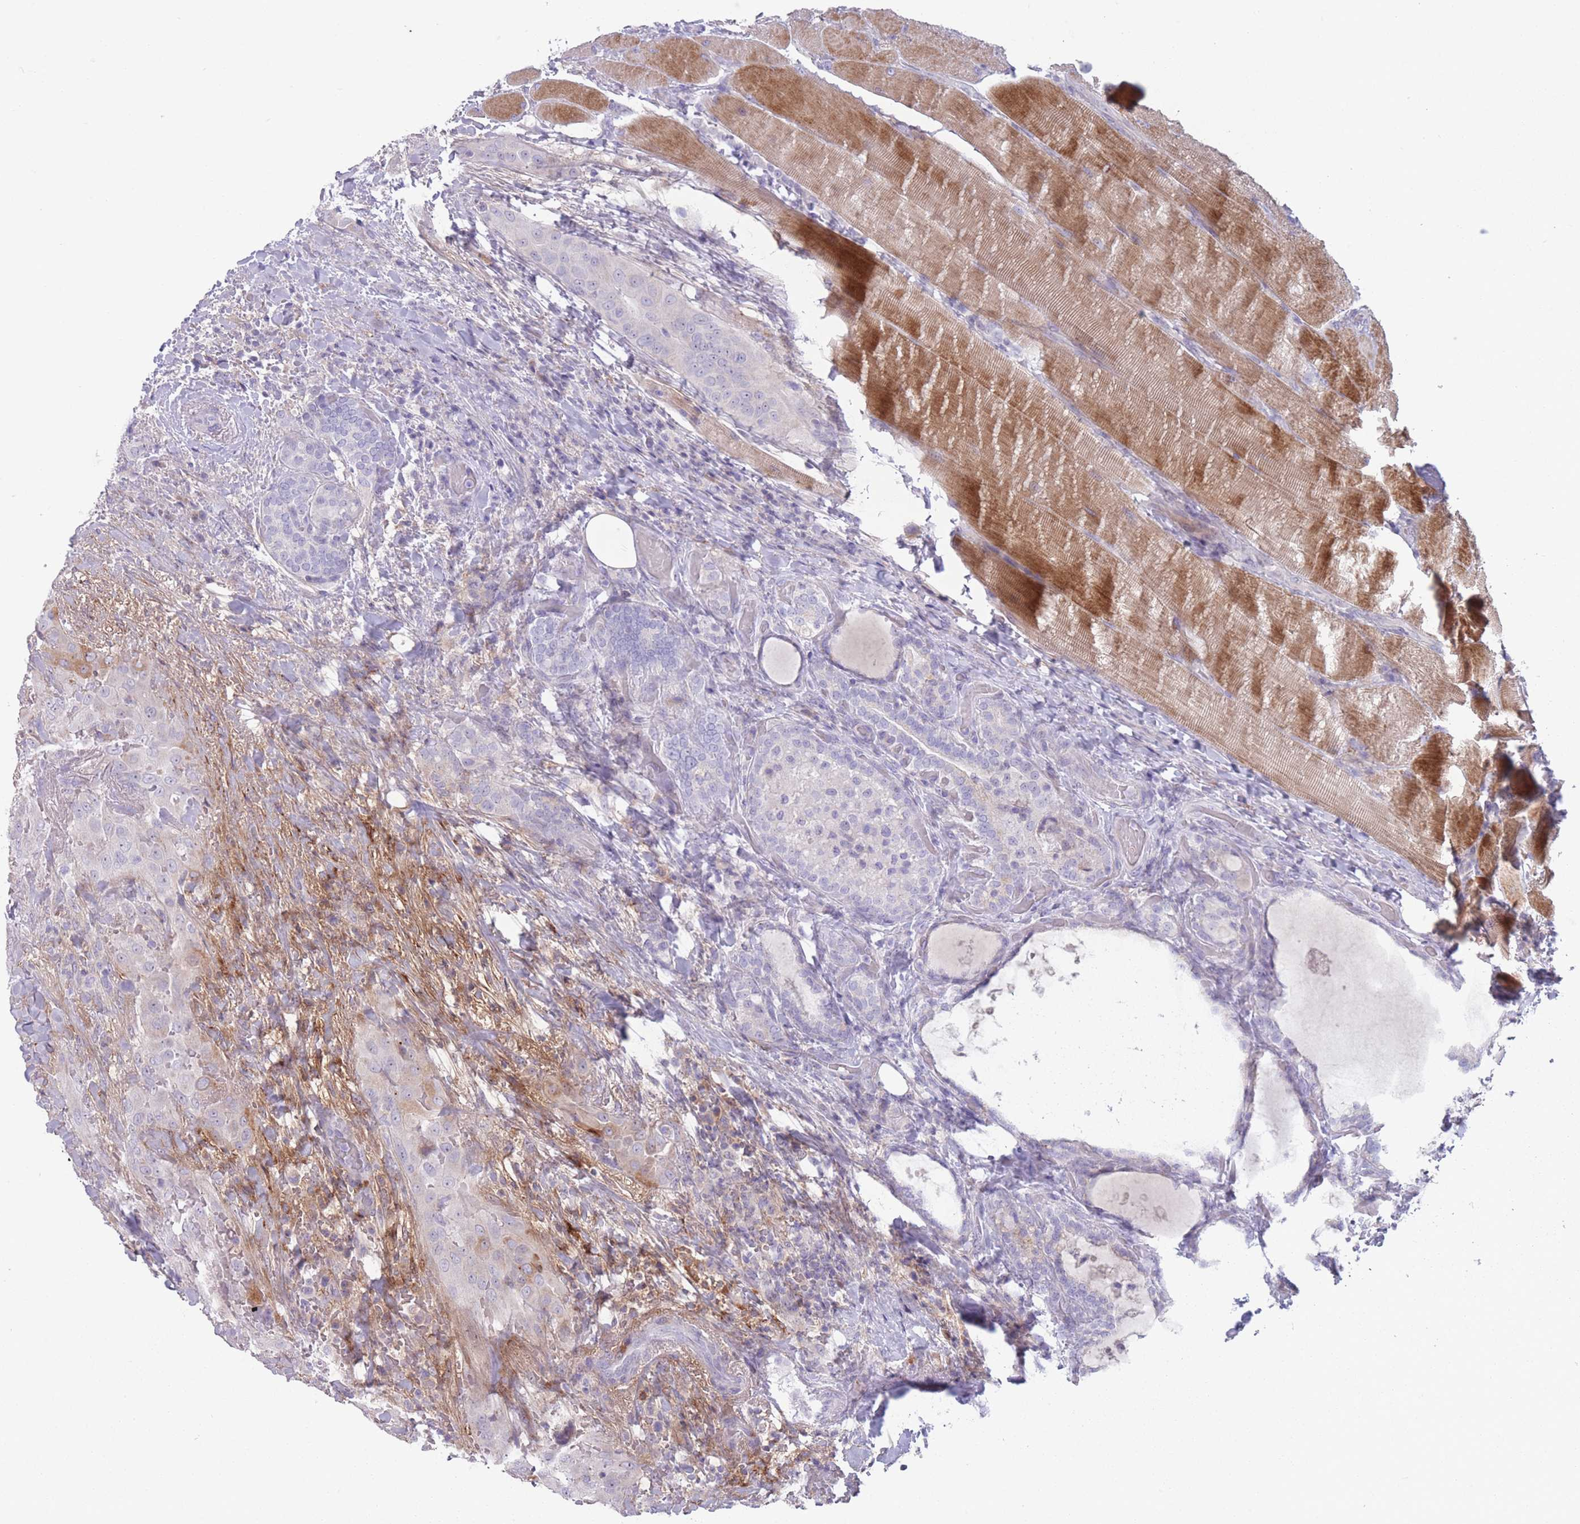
{"staining": {"intensity": "negative", "quantity": "none", "location": "none"}, "tissue": "thyroid cancer", "cell_type": "Tumor cells", "image_type": "cancer", "snomed": [{"axis": "morphology", "description": "Papillary adenocarcinoma, NOS"}, {"axis": "topography", "description": "Thyroid gland"}], "caption": "The micrograph shows no significant staining in tumor cells of thyroid papillary adenocarcinoma.", "gene": "PAIP2B", "patient": {"sex": "male", "age": 61}}